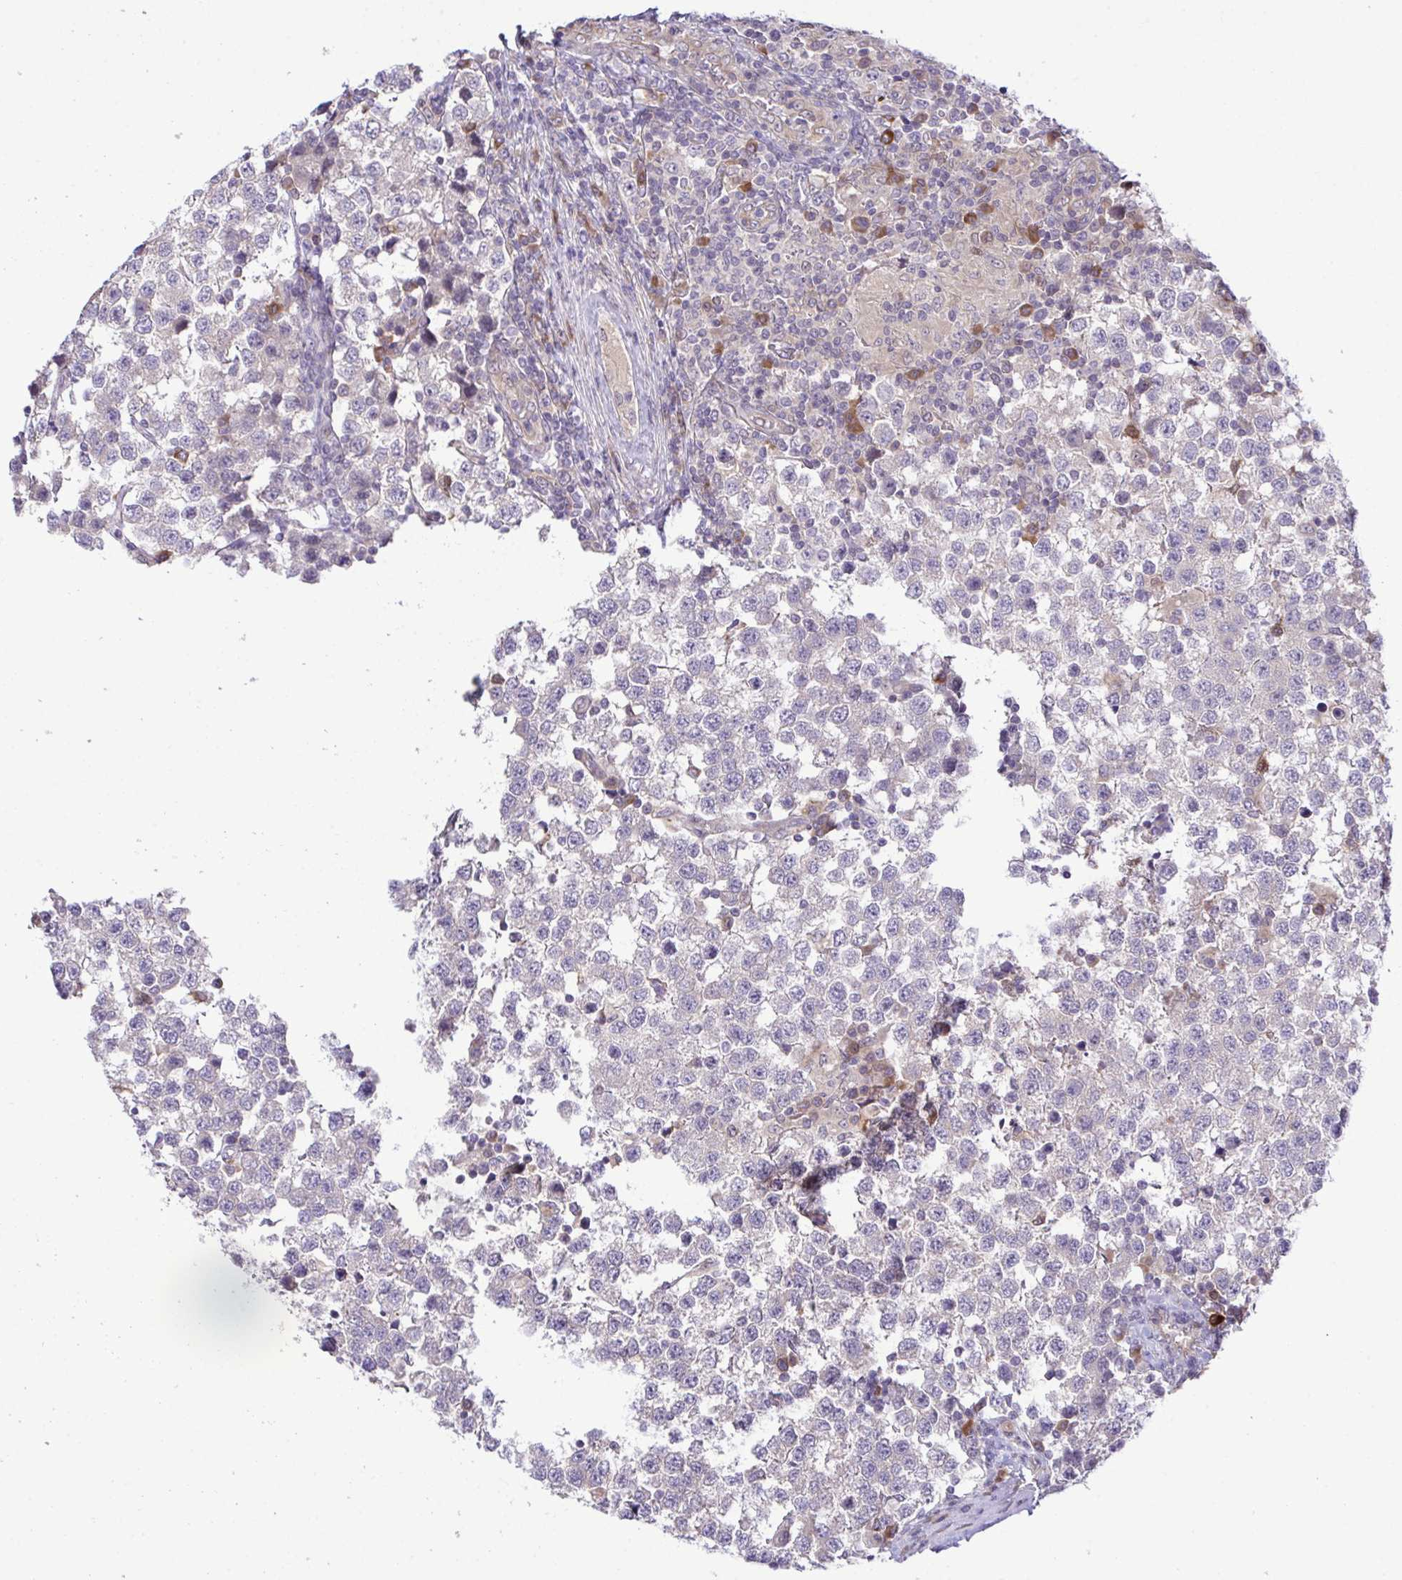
{"staining": {"intensity": "negative", "quantity": "none", "location": "none"}, "tissue": "testis cancer", "cell_type": "Tumor cells", "image_type": "cancer", "snomed": [{"axis": "morphology", "description": "Seminoma, NOS"}, {"axis": "topography", "description": "Testis"}], "caption": "Immunohistochemical staining of human testis seminoma demonstrates no significant positivity in tumor cells. (Brightfield microscopy of DAB (3,3'-diaminobenzidine) immunohistochemistry (IHC) at high magnification).", "gene": "CMPK1", "patient": {"sex": "male", "age": 34}}